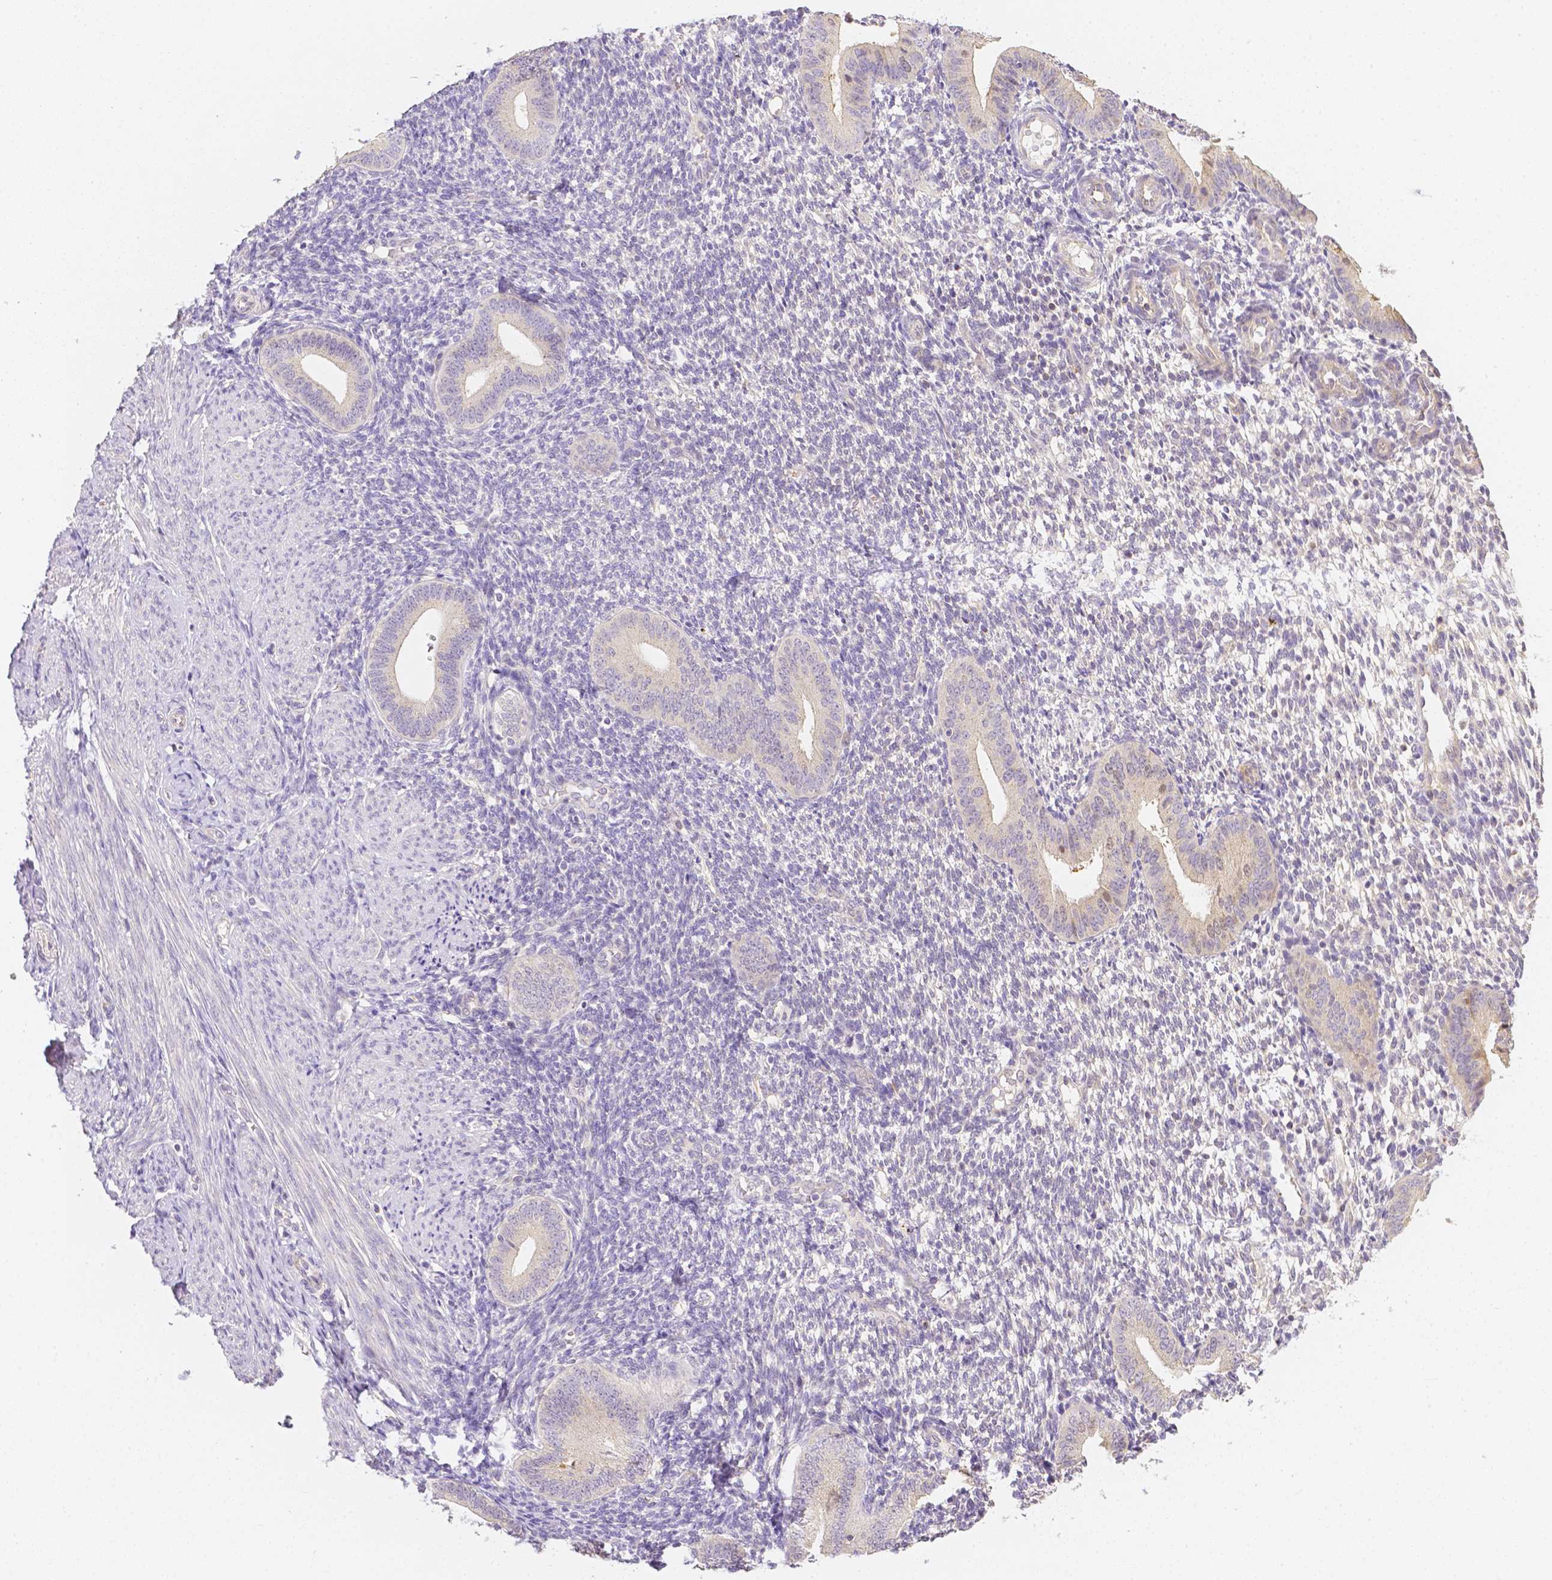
{"staining": {"intensity": "negative", "quantity": "none", "location": "none"}, "tissue": "endometrium", "cell_type": "Cells in endometrial stroma", "image_type": "normal", "snomed": [{"axis": "morphology", "description": "Normal tissue, NOS"}, {"axis": "topography", "description": "Endometrium"}], "caption": "DAB (3,3'-diaminobenzidine) immunohistochemical staining of unremarkable human endometrium demonstrates no significant positivity in cells in endometrial stroma. (DAB immunohistochemistry (IHC) with hematoxylin counter stain).", "gene": "C10orf67", "patient": {"sex": "female", "age": 40}}